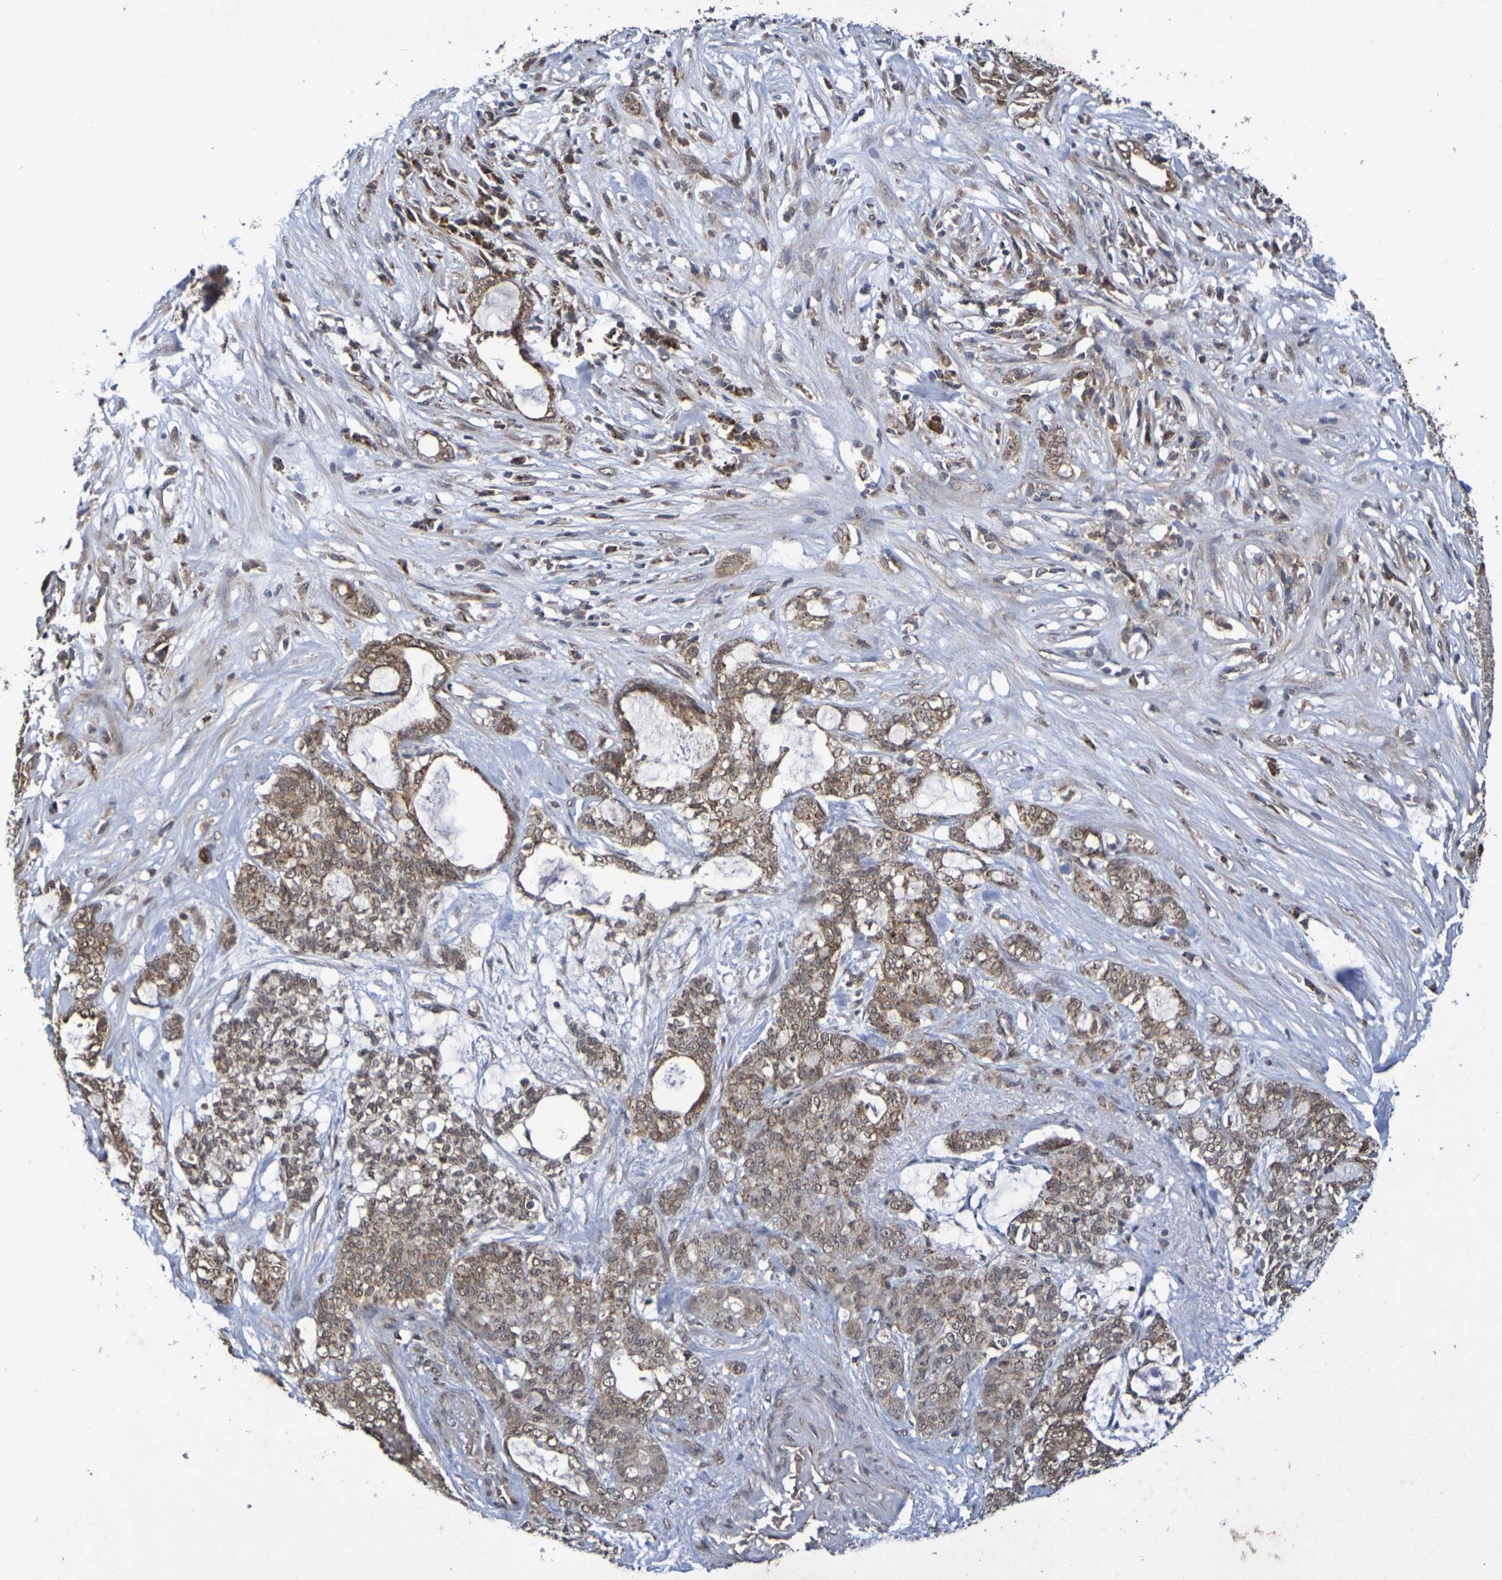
{"staining": {"intensity": "moderate", "quantity": ">75%", "location": "cytoplasmic/membranous,nuclear"}, "tissue": "pancreatic cancer", "cell_type": "Tumor cells", "image_type": "cancer", "snomed": [{"axis": "morphology", "description": "Adenocarcinoma, NOS"}, {"axis": "topography", "description": "Pancreas"}], "caption": "Immunohistochemistry histopathology image of human pancreatic cancer (adenocarcinoma) stained for a protein (brown), which exhibits medium levels of moderate cytoplasmic/membranous and nuclear staining in approximately >75% of tumor cells.", "gene": "GUCY1A2", "patient": {"sex": "female", "age": 73}}